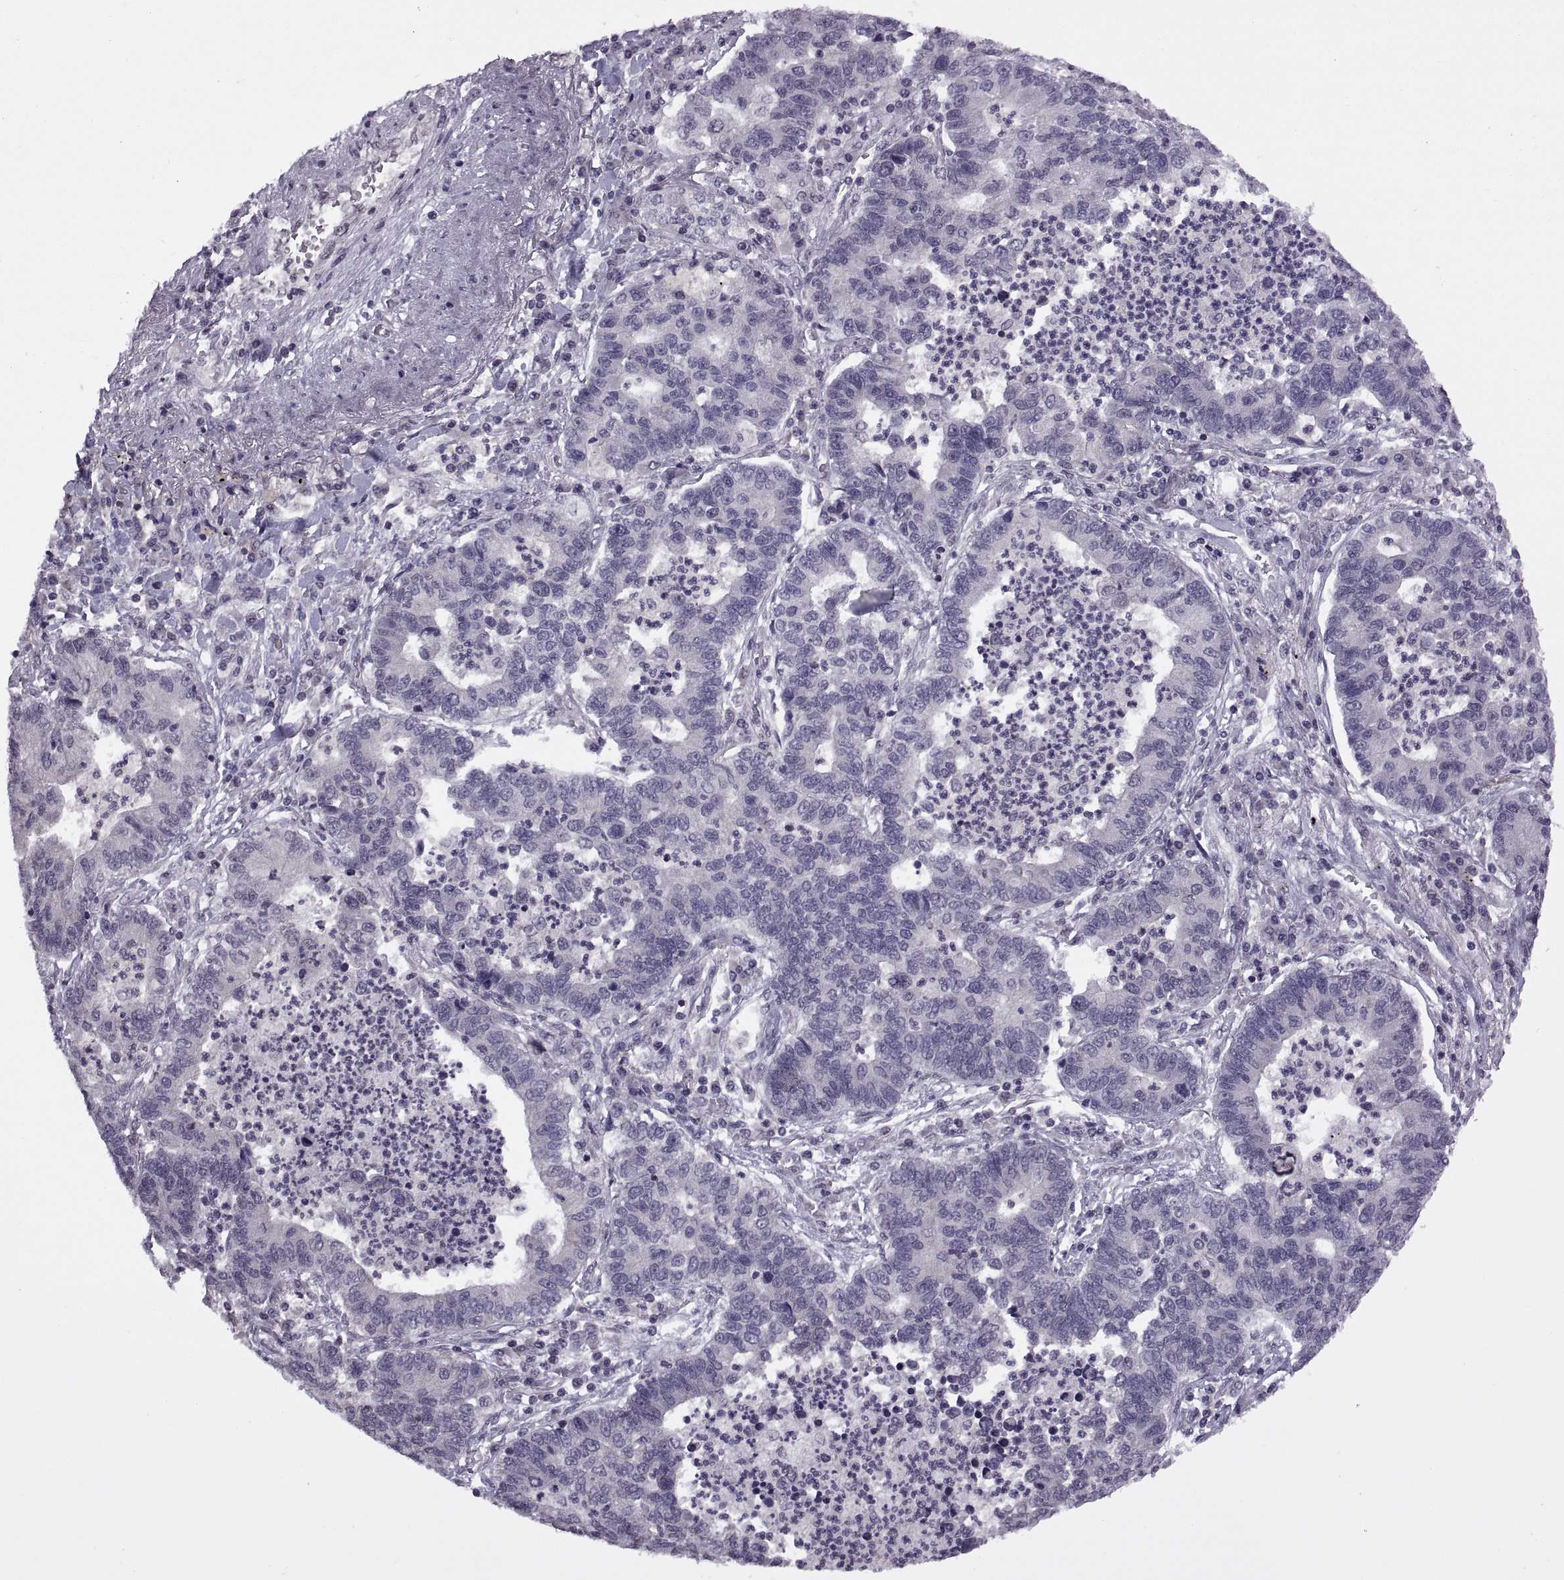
{"staining": {"intensity": "negative", "quantity": "none", "location": "none"}, "tissue": "lung cancer", "cell_type": "Tumor cells", "image_type": "cancer", "snomed": [{"axis": "morphology", "description": "Adenocarcinoma, NOS"}, {"axis": "topography", "description": "Lung"}], "caption": "This is a image of immunohistochemistry (IHC) staining of lung adenocarcinoma, which shows no expression in tumor cells.", "gene": "INTS3", "patient": {"sex": "female", "age": 57}}